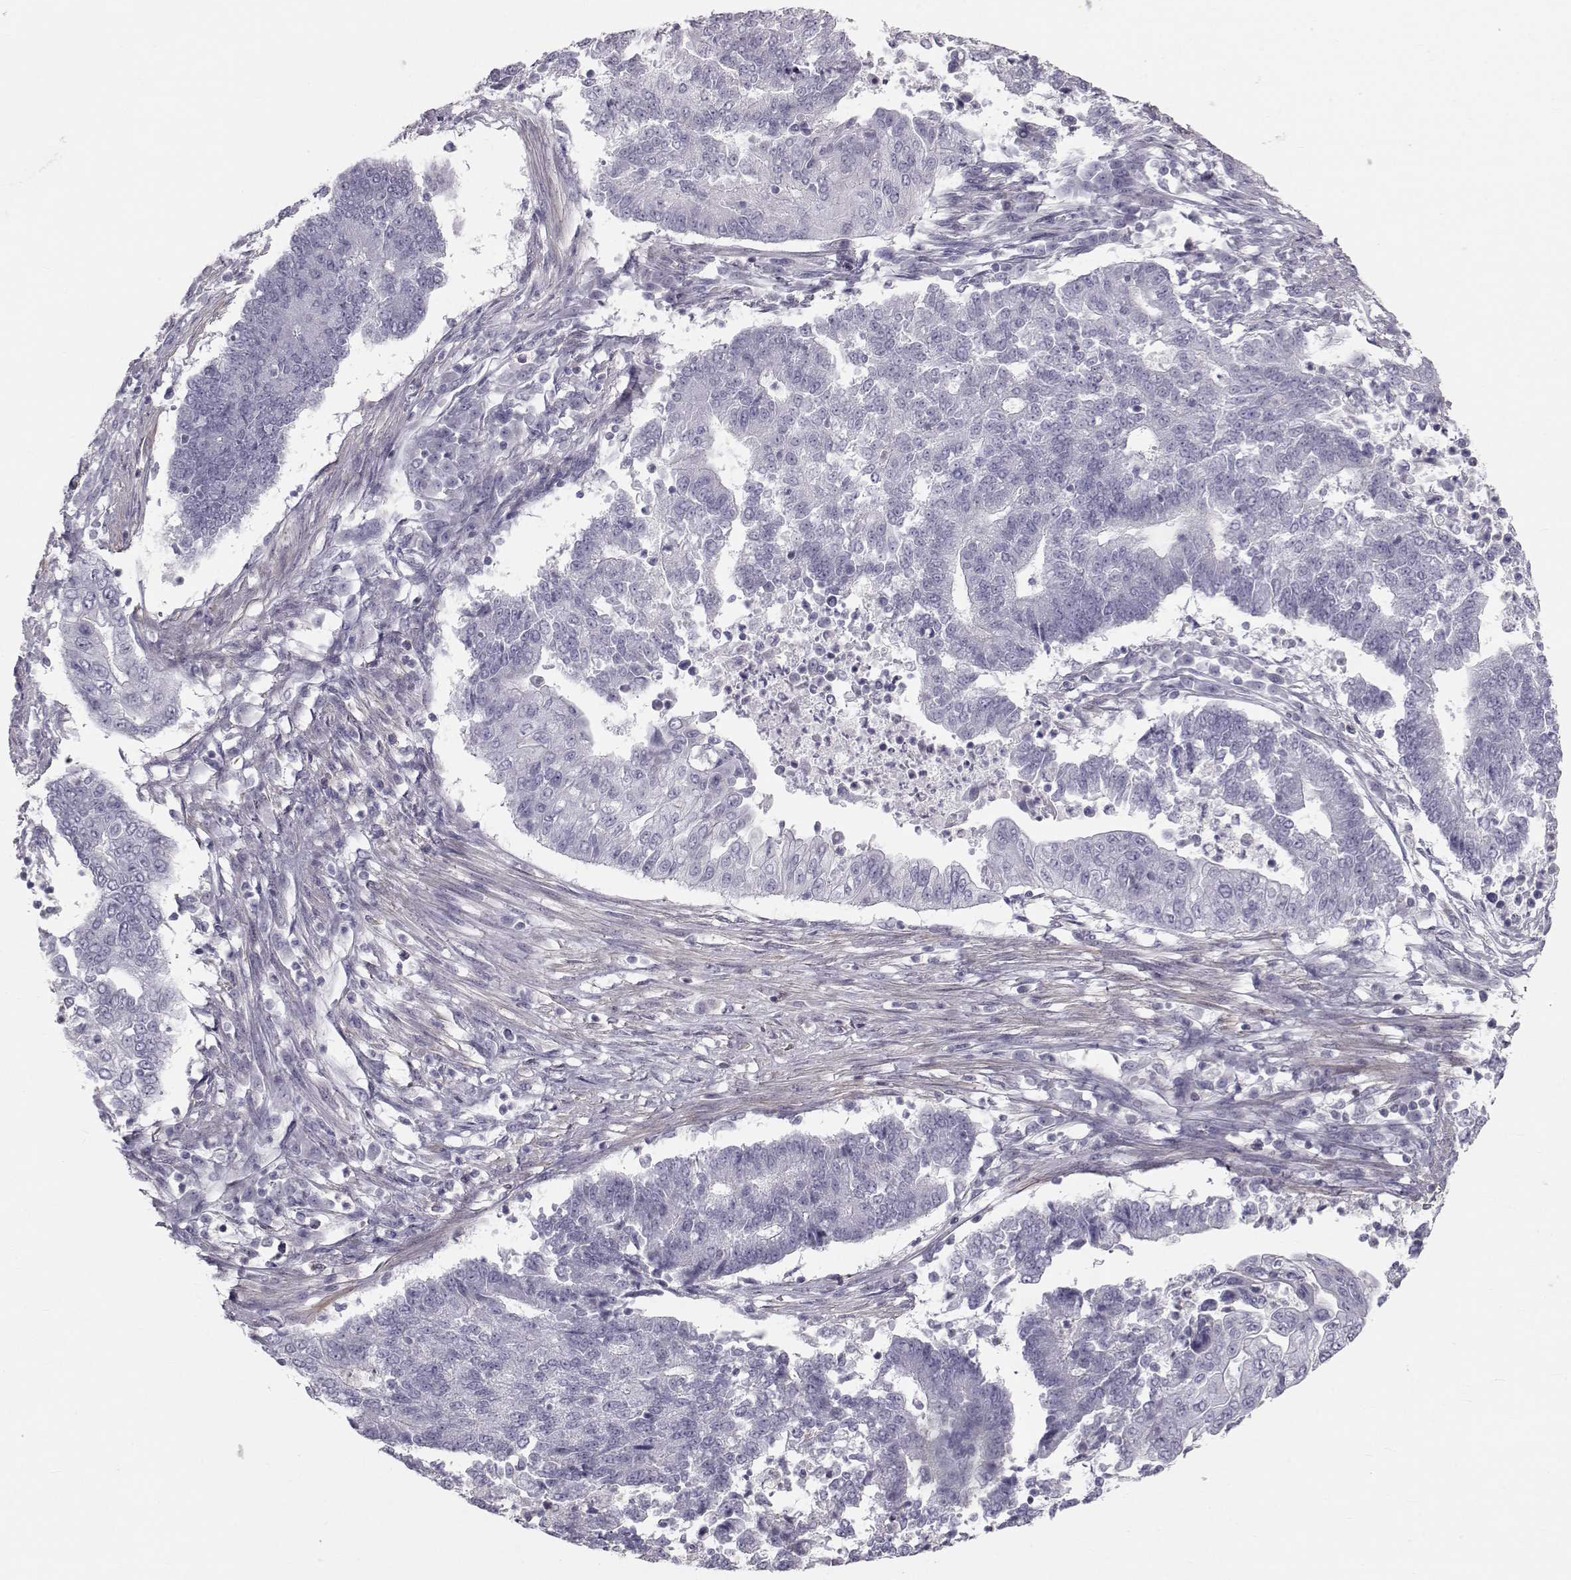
{"staining": {"intensity": "negative", "quantity": "none", "location": "none"}, "tissue": "endometrial cancer", "cell_type": "Tumor cells", "image_type": "cancer", "snomed": [{"axis": "morphology", "description": "Adenocarcinoma, NOS"}, {"axis": "topography", "description": "Uterus"}, {"axis": "topography", "description": "Endometrium"}], "caption": "Tumor cells show no significant protein expression in endometrial cancer.", "gene": "GARIN3", "patient": {"sex": "female", "age": 54}}